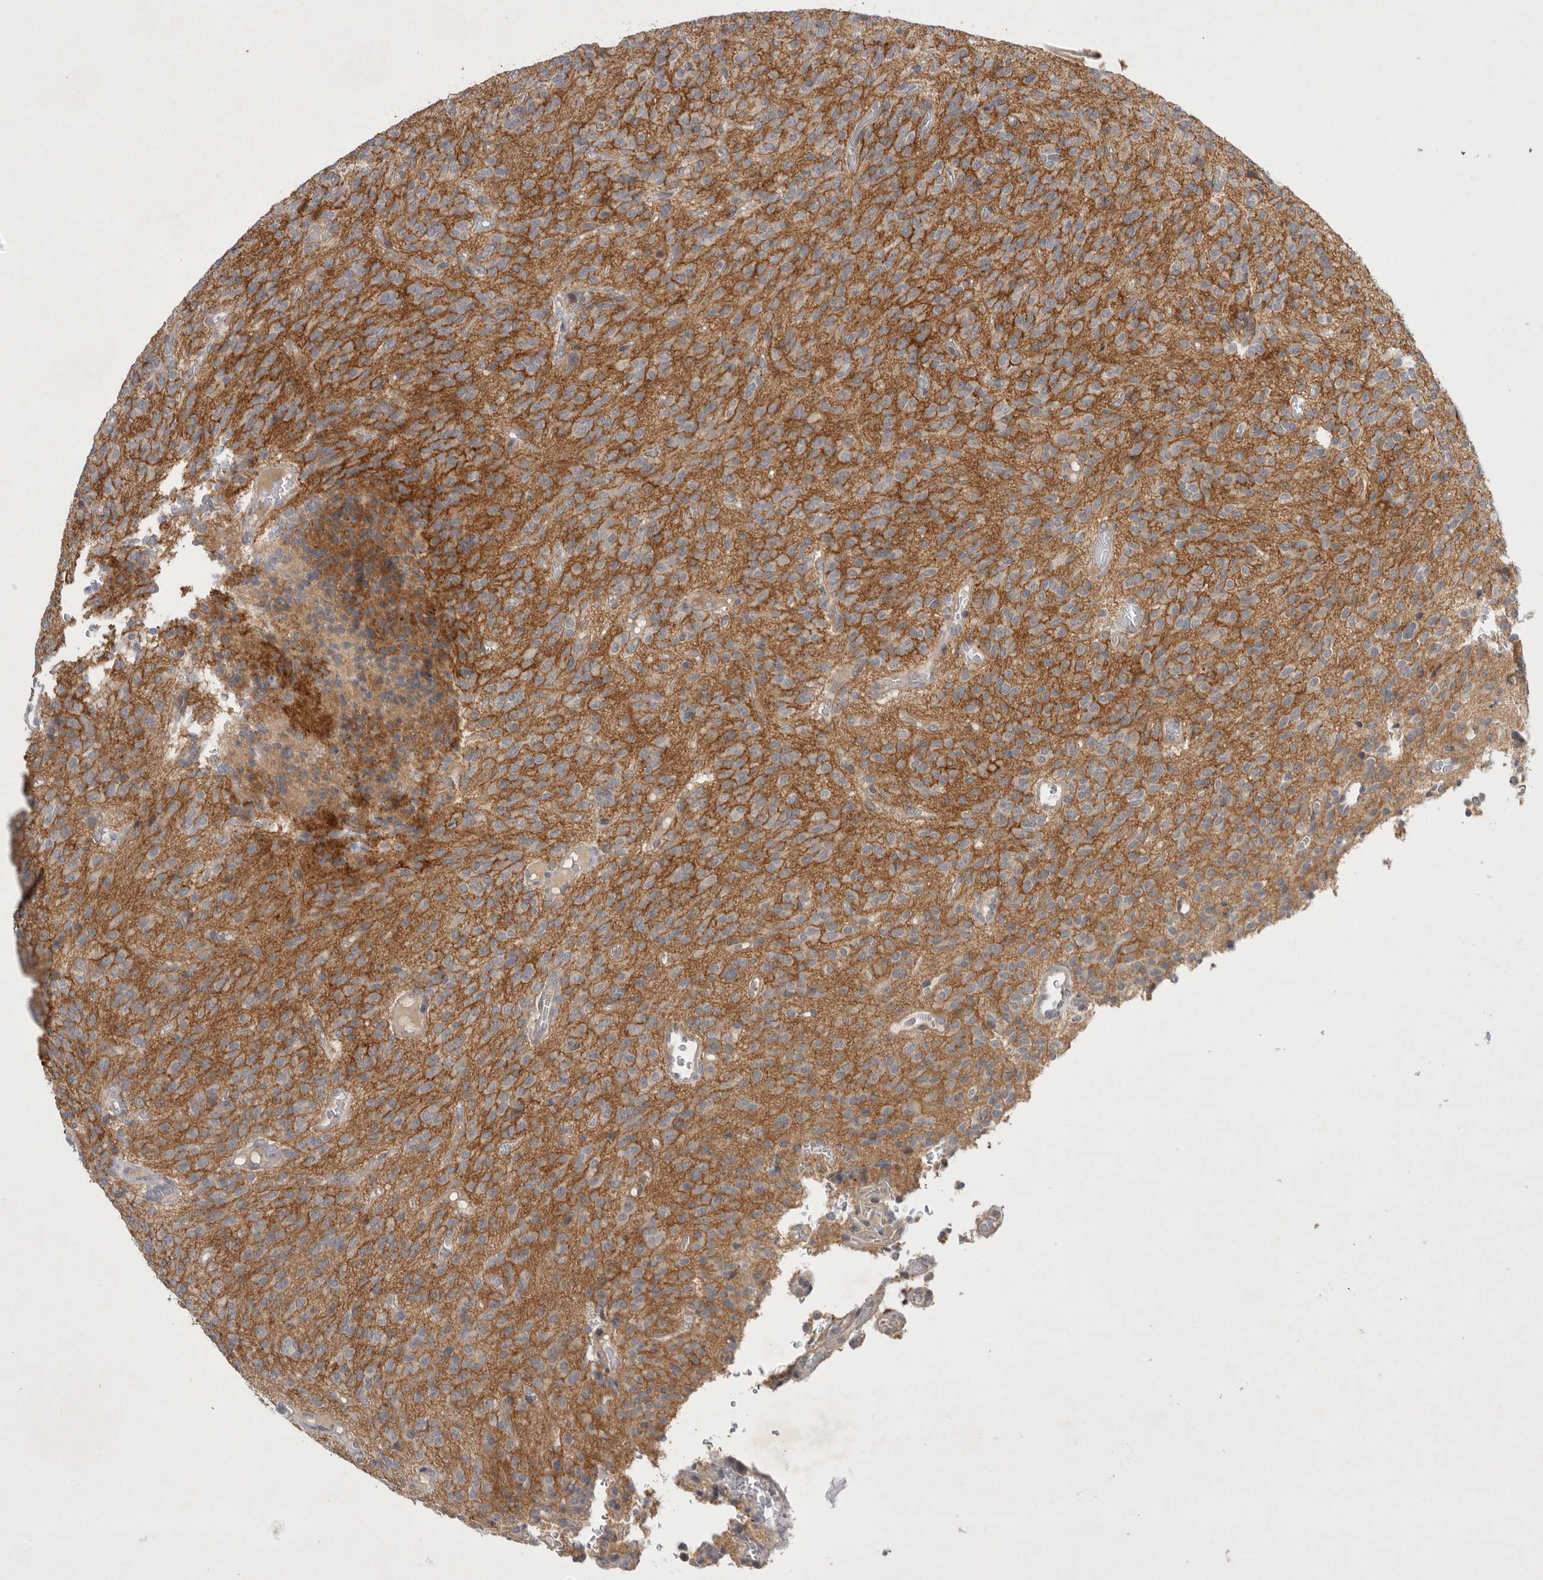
{"staining": {"intensity": "weak", "quantity": "<25%", "location": "cytoplasmic/membranous"}, "tissue": "glioma", "cell_type": "Tumor cells", "image_type": "cancer", "snomed": [{"axis": "morphology", "description": "Glioma, malignant, High grade"}, {"axis": "topography", "description": "Brain"}], "caption": "A photomicrograph of glioma stained for a protein reveals no brown staining in tumor cells.", "gene": "NRCAM", "patient": {"sex": "male", "age": 34}}